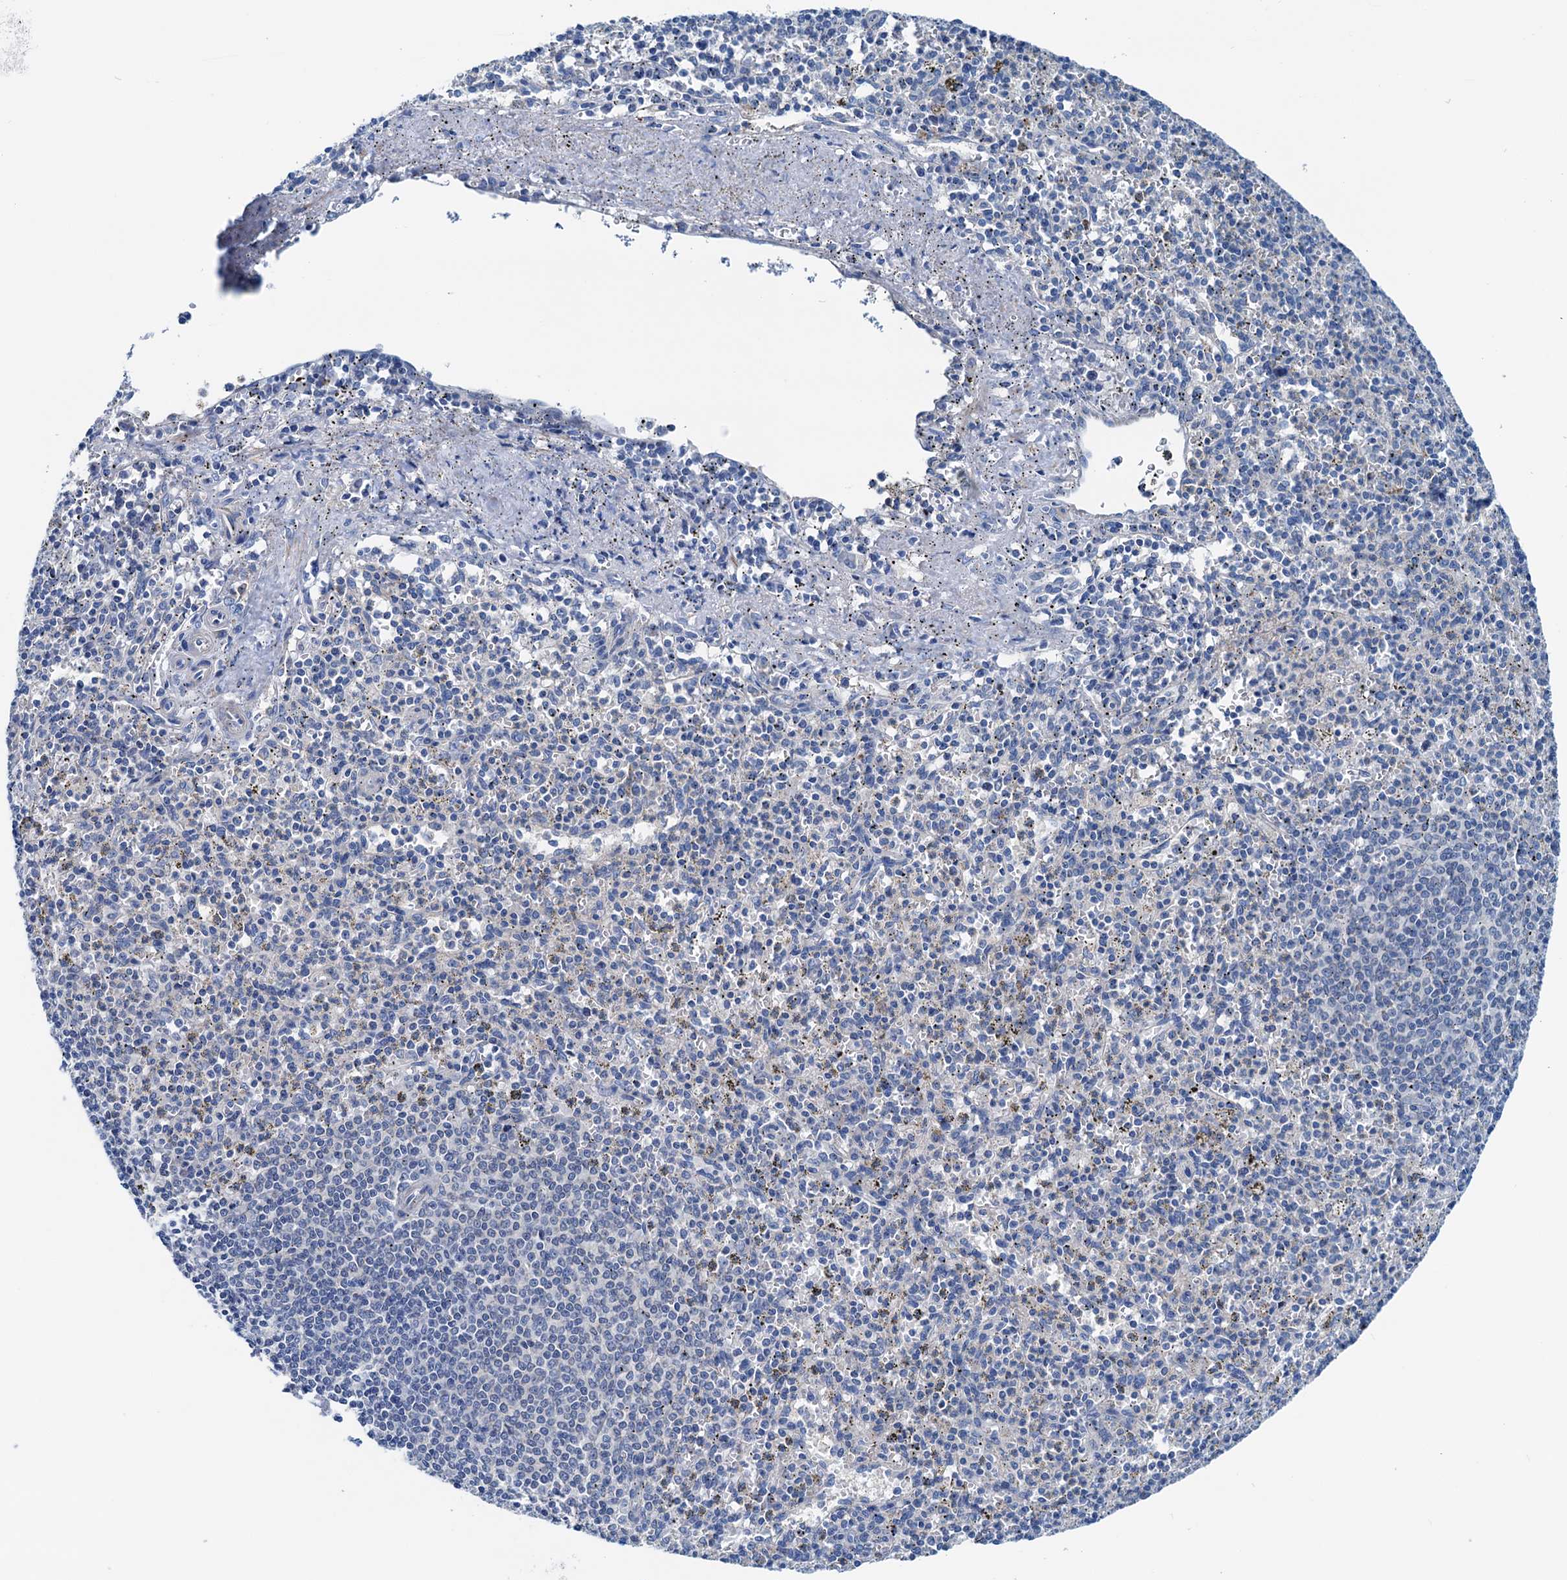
{"staining": {"intensity": "negative", "quantity": "none", "location": "none"}, "tissue": "spleen", "cell_type": "Cells in red pulp", "image_type": "normal", "snomed": [{"axis": "morphology", "description": "Normal tissue, NOS"}, {"axis": "topography", "description": "Spleen"}], "caption": "This is an IHC image of normal spleen. There is no staining in cells in red pulp.", "gene": "KNDC1", "patient": {"sex": "male", "age": 72}}